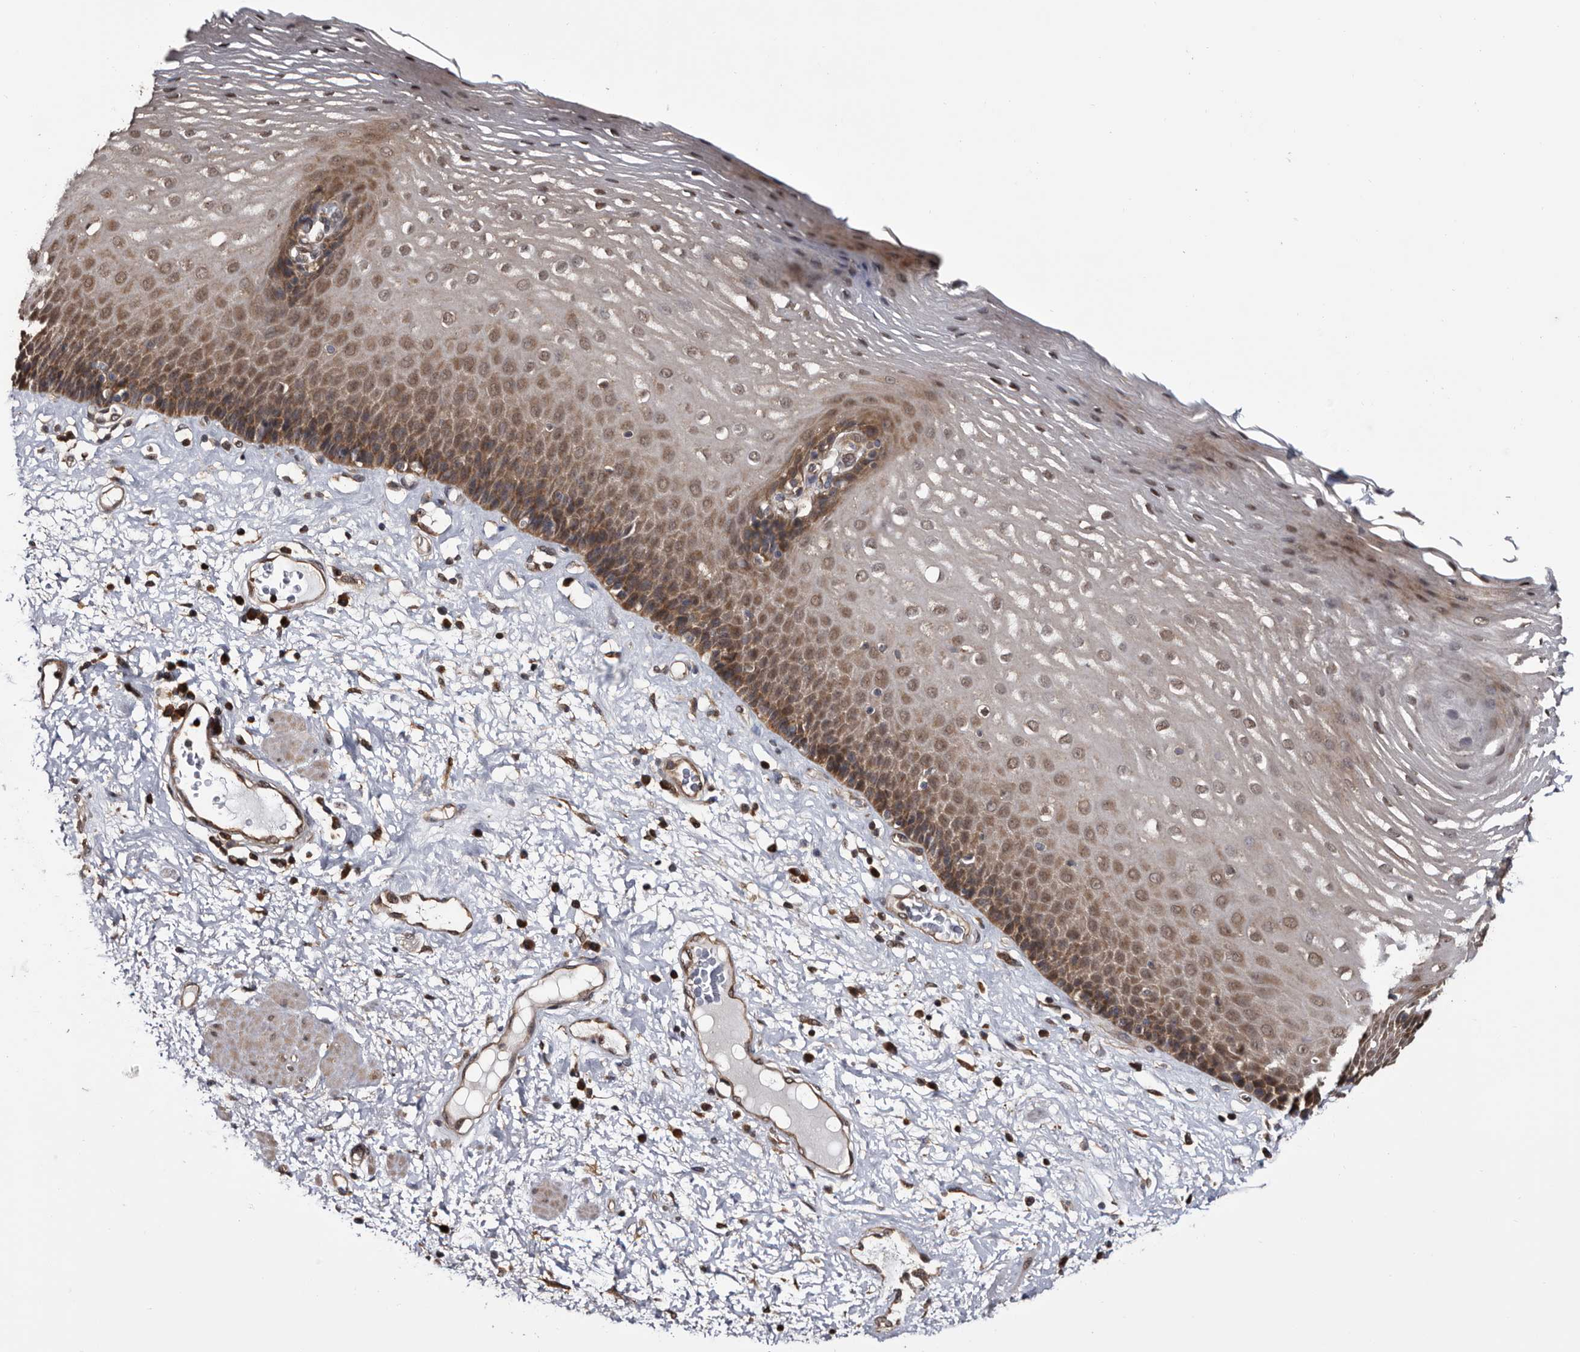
{"staining": {"intensity": "moderate", "quantity": ">75%", "location": "cytoplasmic/membranous,nuclear"}, "tissue": "esophagus", "cell_type": "Squamous epithelial cells", "image_type": "normal", "snomed": [{"axis": "morphology", "description": "Normal tissue, NOS"}, {"axis": "morphology", "description": "Adenocarcinoma, NOS"}, {"axis": "topography", "description": "Esophagus"}], "caption": "This histopathology image demonstrates immunohistochemistry staining of unremarkable human esophagus, with medium moderate cytoplasmic/membranous,nuclear positivity in about >75% of squamous epithelial cells.", "gene": "TTI2", "patient": {"sex": "male", "age": 62}}